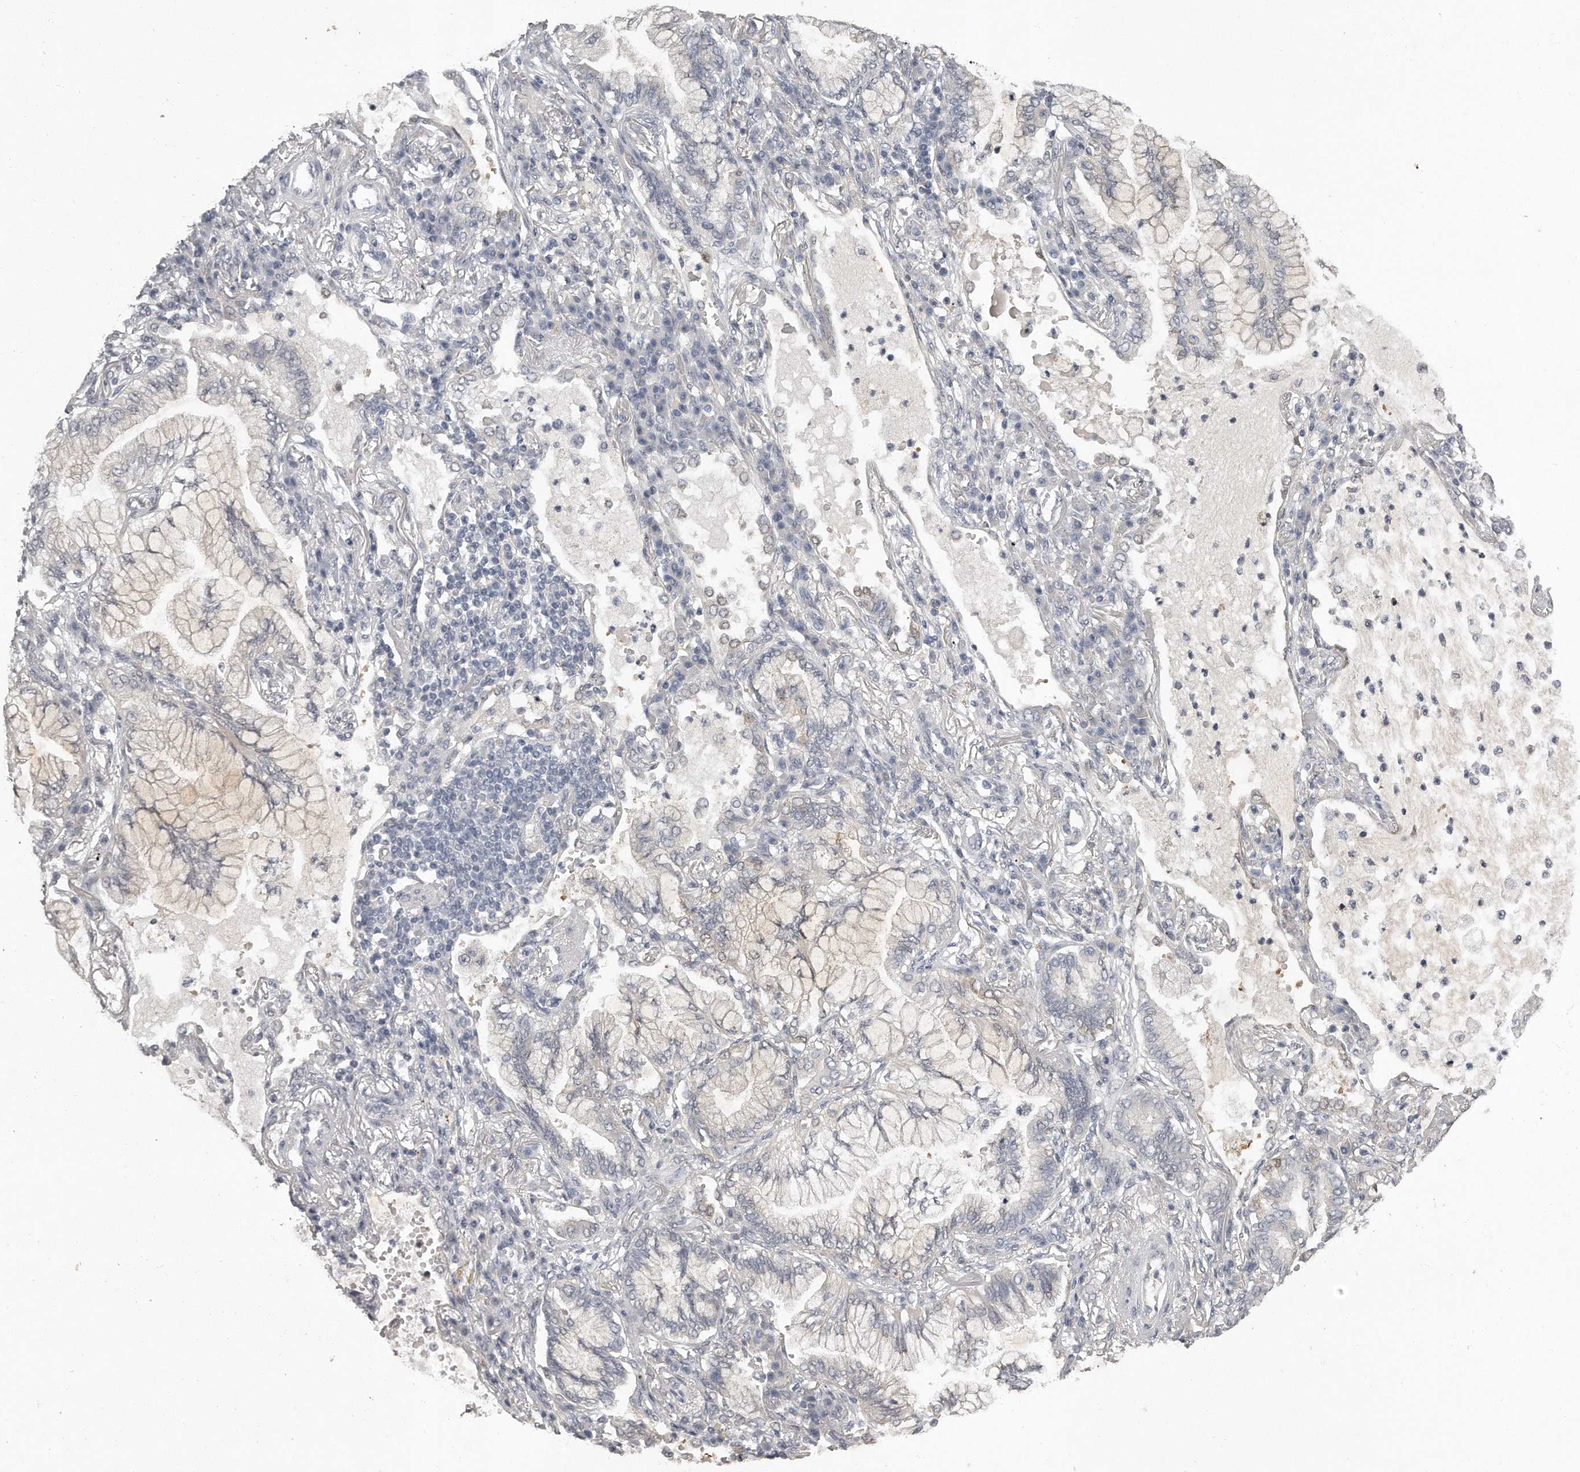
{"staining": {"intensity": "negative", "quantity": "none", "location": "none"}, "tissue": "lung cancer", "cell_type": "Tumor cells", "image_type": "cancer", "snomed": [{"axis": "morphology", "description": "Adenocarcinoma, NOS"}, {"axis": "topography", "description": "Lung"}], "caption": "Immunohistochemical staining of lung cancer displays no significant expression in tumor cells. The staining was performed using DAB to visualize the protein expression in brown, while the nuclei were stained in blue with hematoxylin (Magnification: 20x).", "gene": "GGCT", "patient": {"sex": "female", "age": 70}}